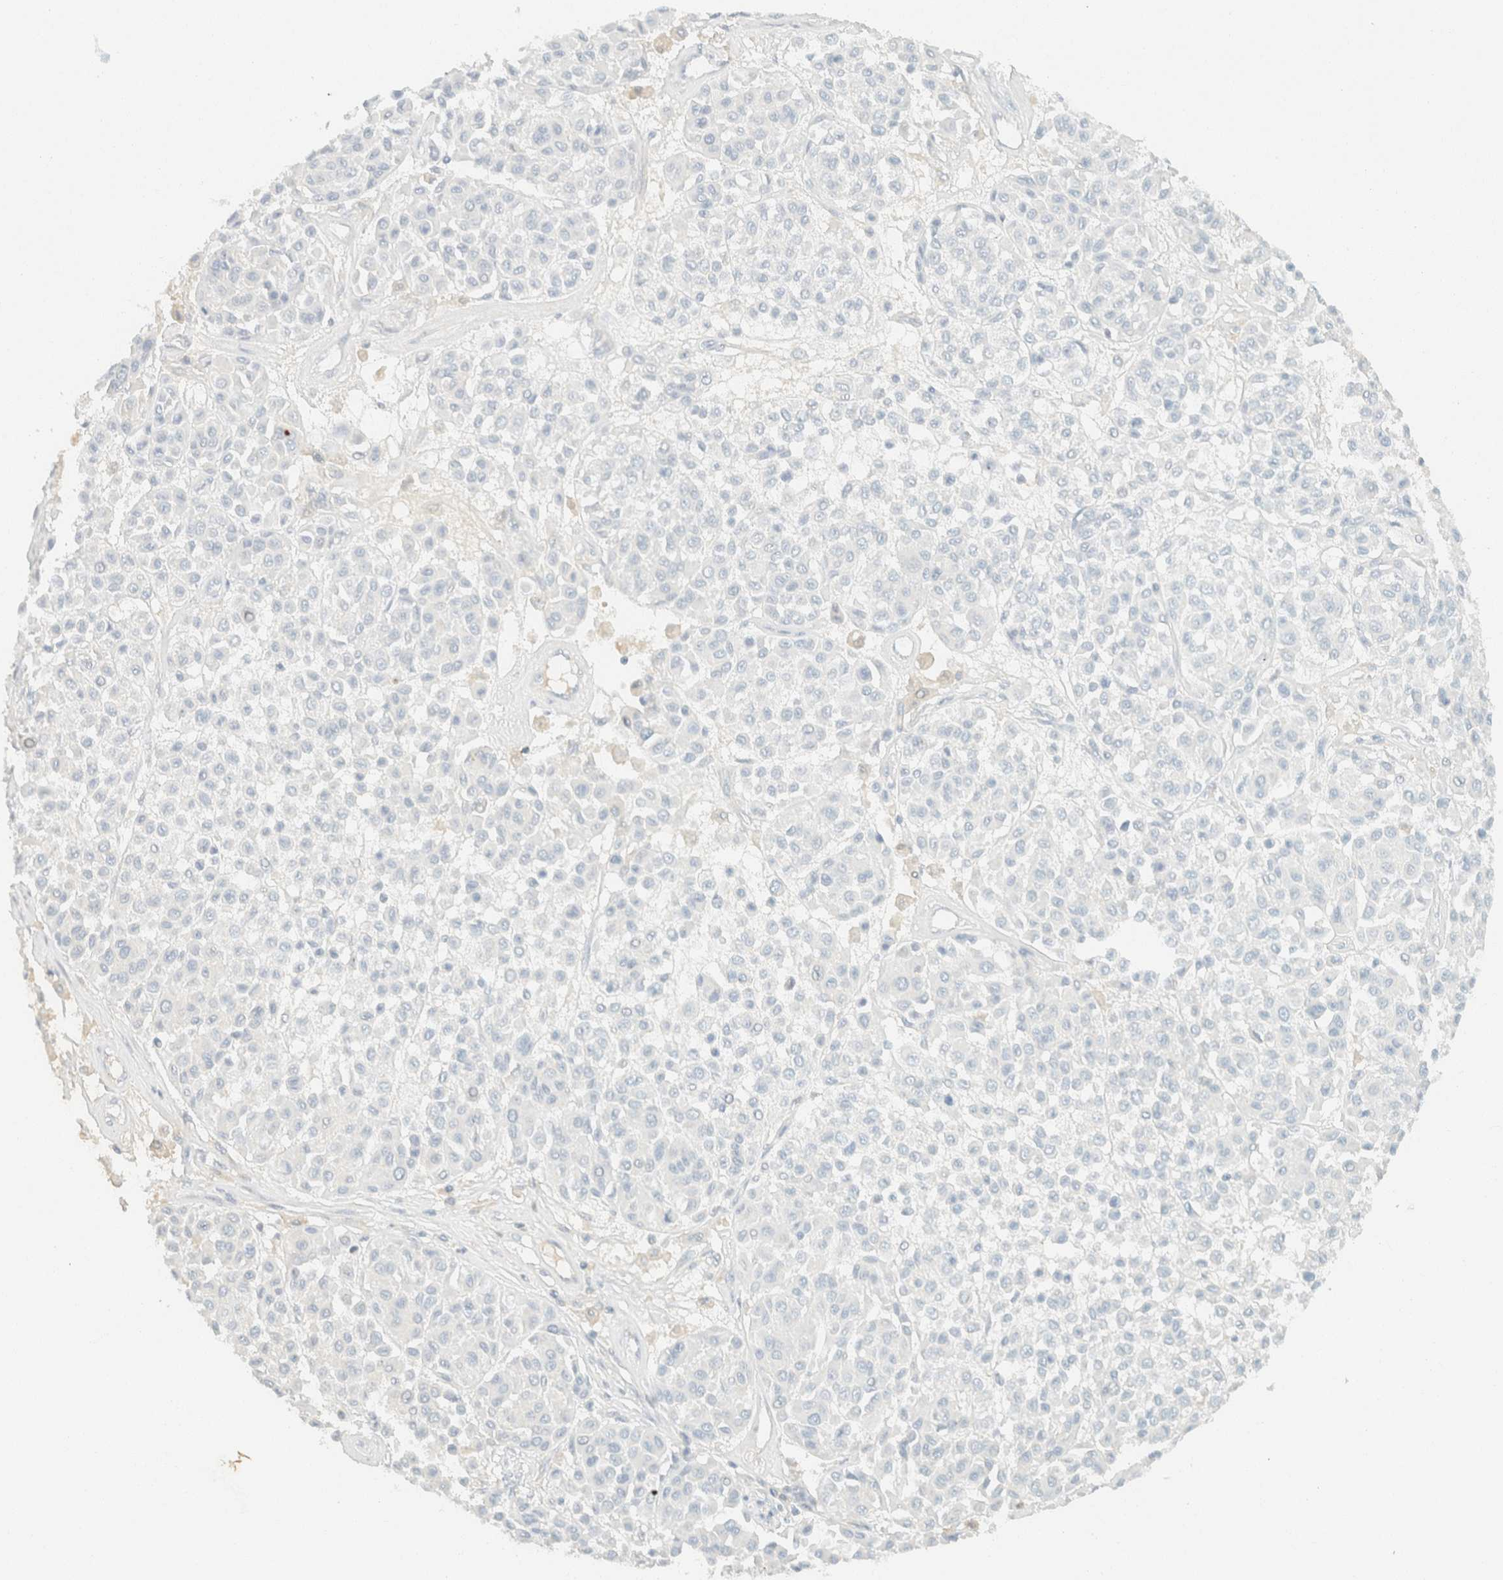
{"staining": {"intensity": "negative", "quantity": "none", "location": "none"}, "tissue": "melanoma", "cell_type": "Tumor cells", "image_type": "cancer", "snomed": [{"axis": "morphology", "description": "Malignant melanoma, Metastatic site"}, {"axis": "topography", "description": "Soft tissue"}], "caption": "DAB (3,3'-diaminobenzidine) immunohistochemical staining of melanoma shows no significant positivity in tumor cells.", "gene": "GPA33", "patient": {"sex": "male", "age": 41}}